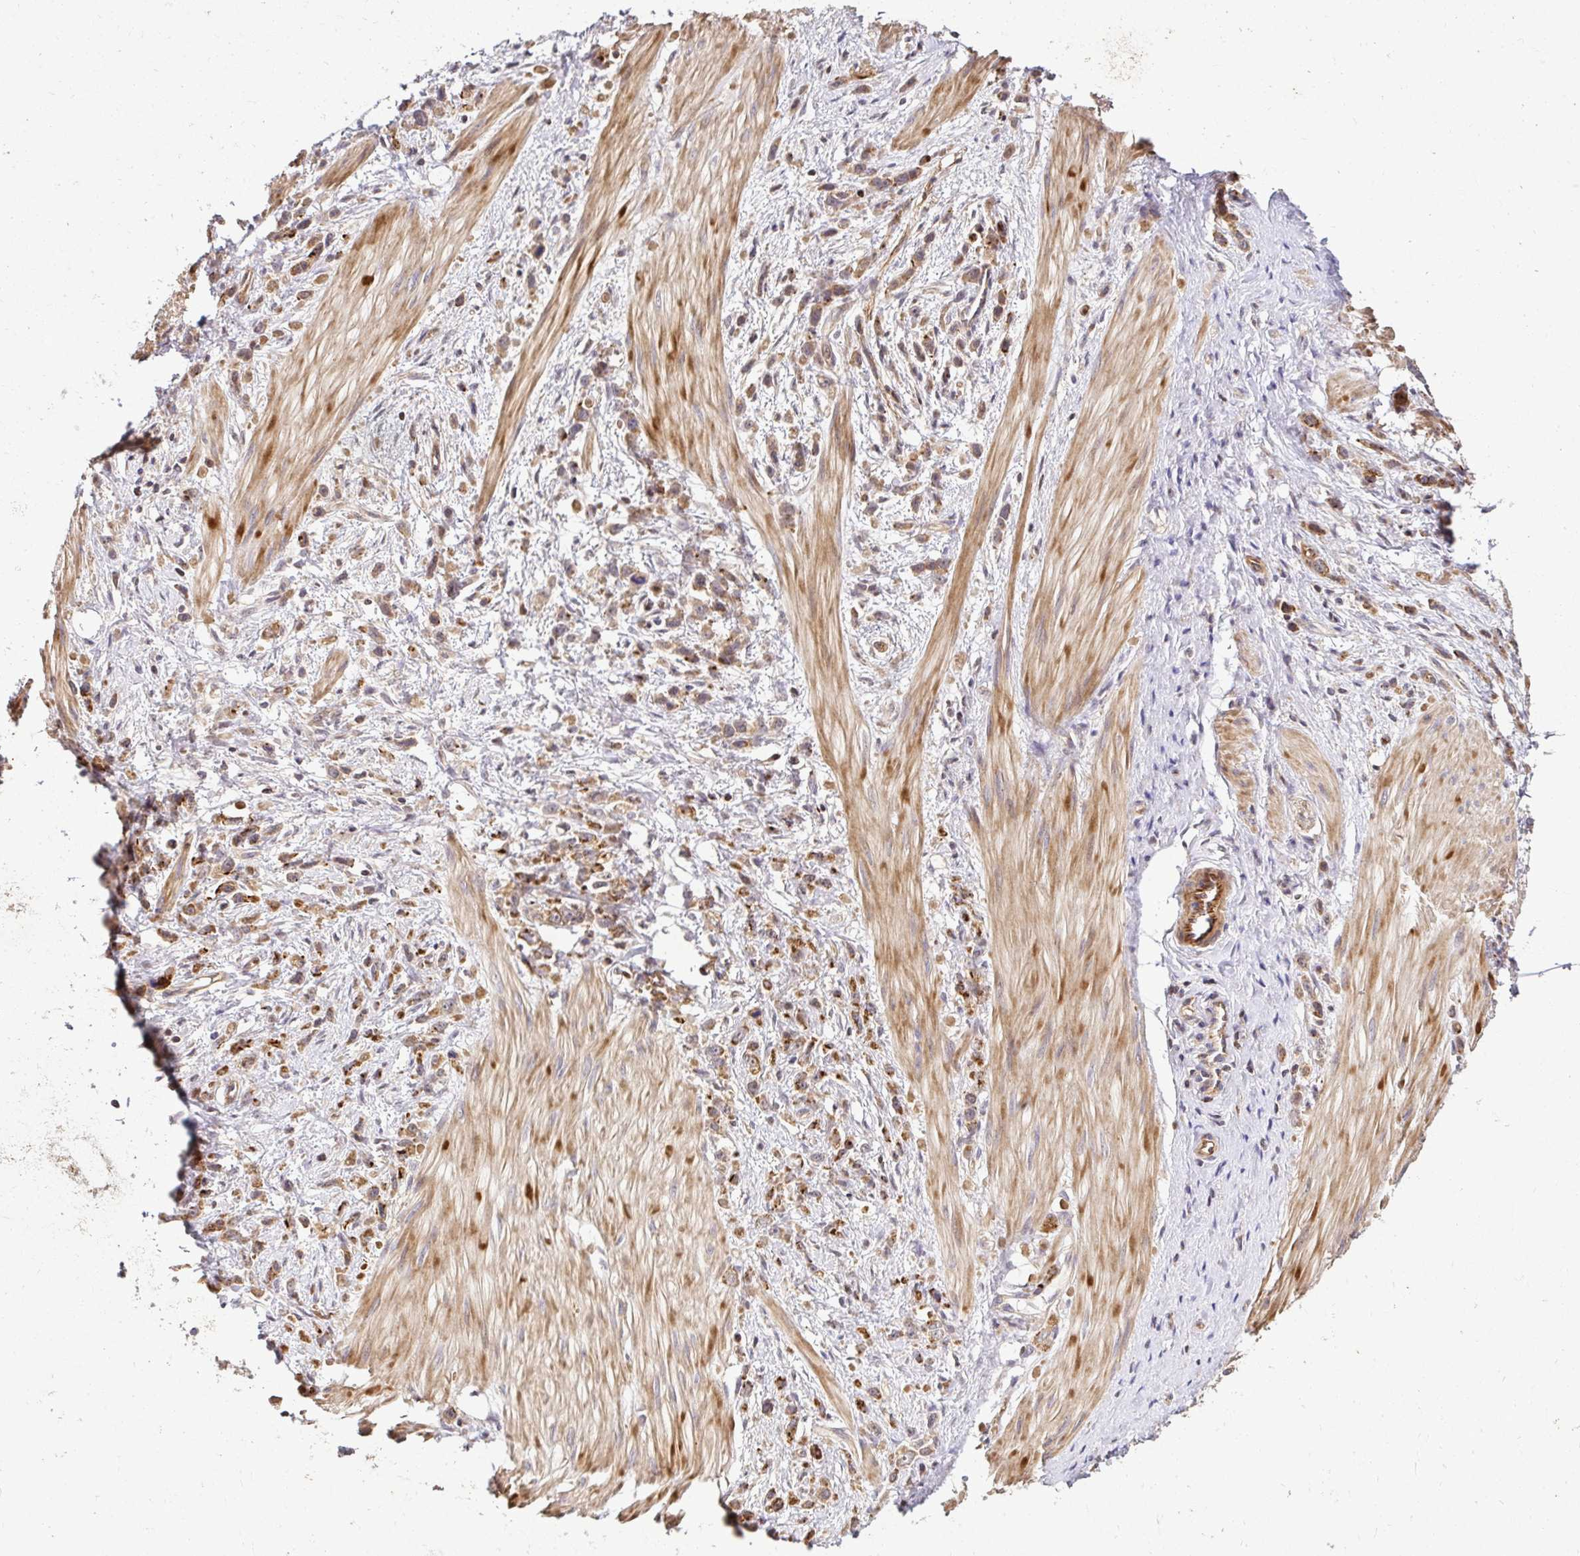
{"staining": {"intensity": "weak", "quantity": "25%-75%", "location": "cytoplasmic/membranous"}, "tissue": "stomach cancer", "cell_type": "Tumor cells", "image_type": "cancer", "snomed": [{"axis": "morphology", "description": "Adenocarcinoma, NOS"}, {"axis": "topography", "description": "Stomach"}], "caption": "IHC of human stomach cancer reveals low levels of weak cytoplasmic/membranous expression in about 25%-75% of tumor cells.", "gene": "PSMA4", "patient": {"sex": "male", "age": 47}}